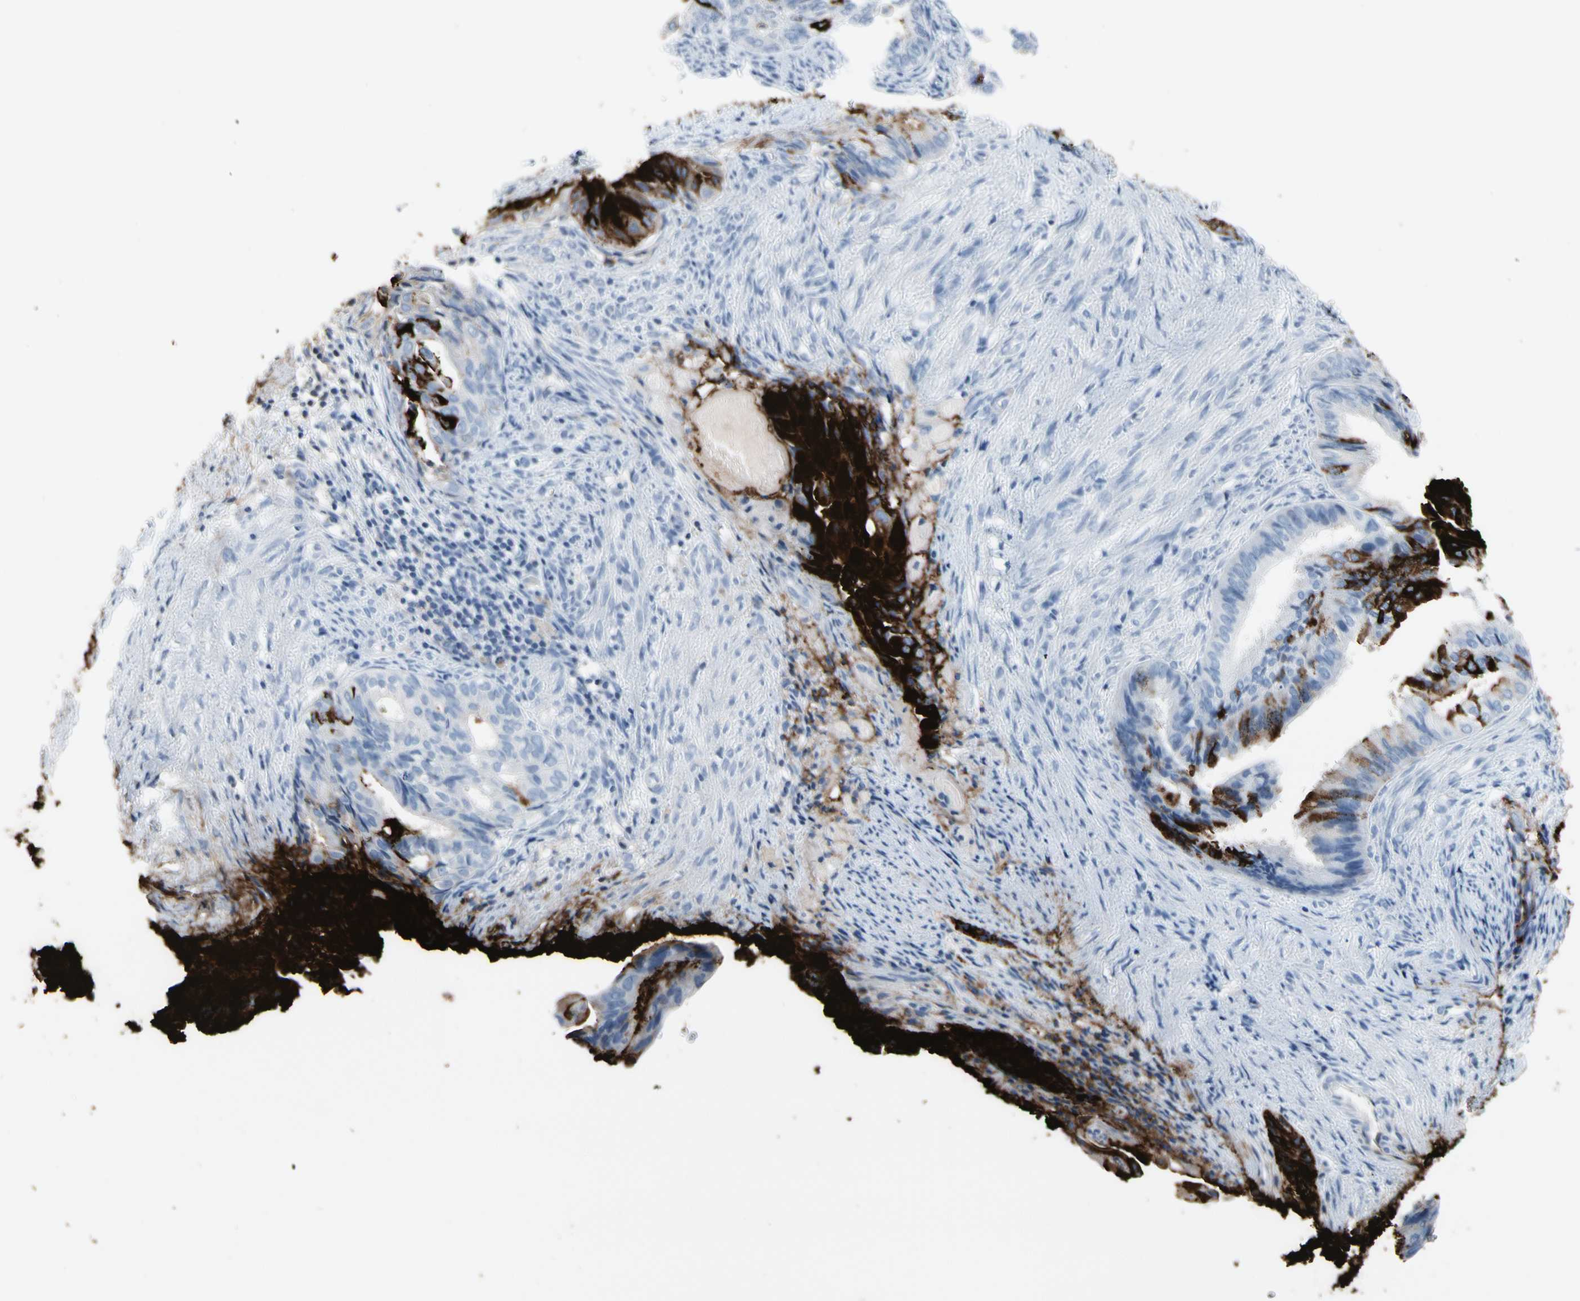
{"staining": {"intensity": "strong", "quantity": "<25%", "location": "cytoplasmic/membranous"}, "tissue": "endometrial cancer", "cell_type": "Tumor cells", "image_type": "cancer", "snomed": [{"axis": "morphology", "description": "Adenocarcinoma, NOS"}, {"axis": "topography", "description": "Endometrium"}], "caption": "Immunohistochemical staining of human endometrial adenocarcinoma demonstrates medium levels of strong cytoplasmic/membranous protein positivity in approximately <25% of tumor cells. (Stains: DAB (3,3'-diaminobenzidine) in brown, nuclei in blue, Microscopy: brightfield microscopy at high magnification).", "gene": "MUC5B", "patient": {"sex": "female", "age": 86}}